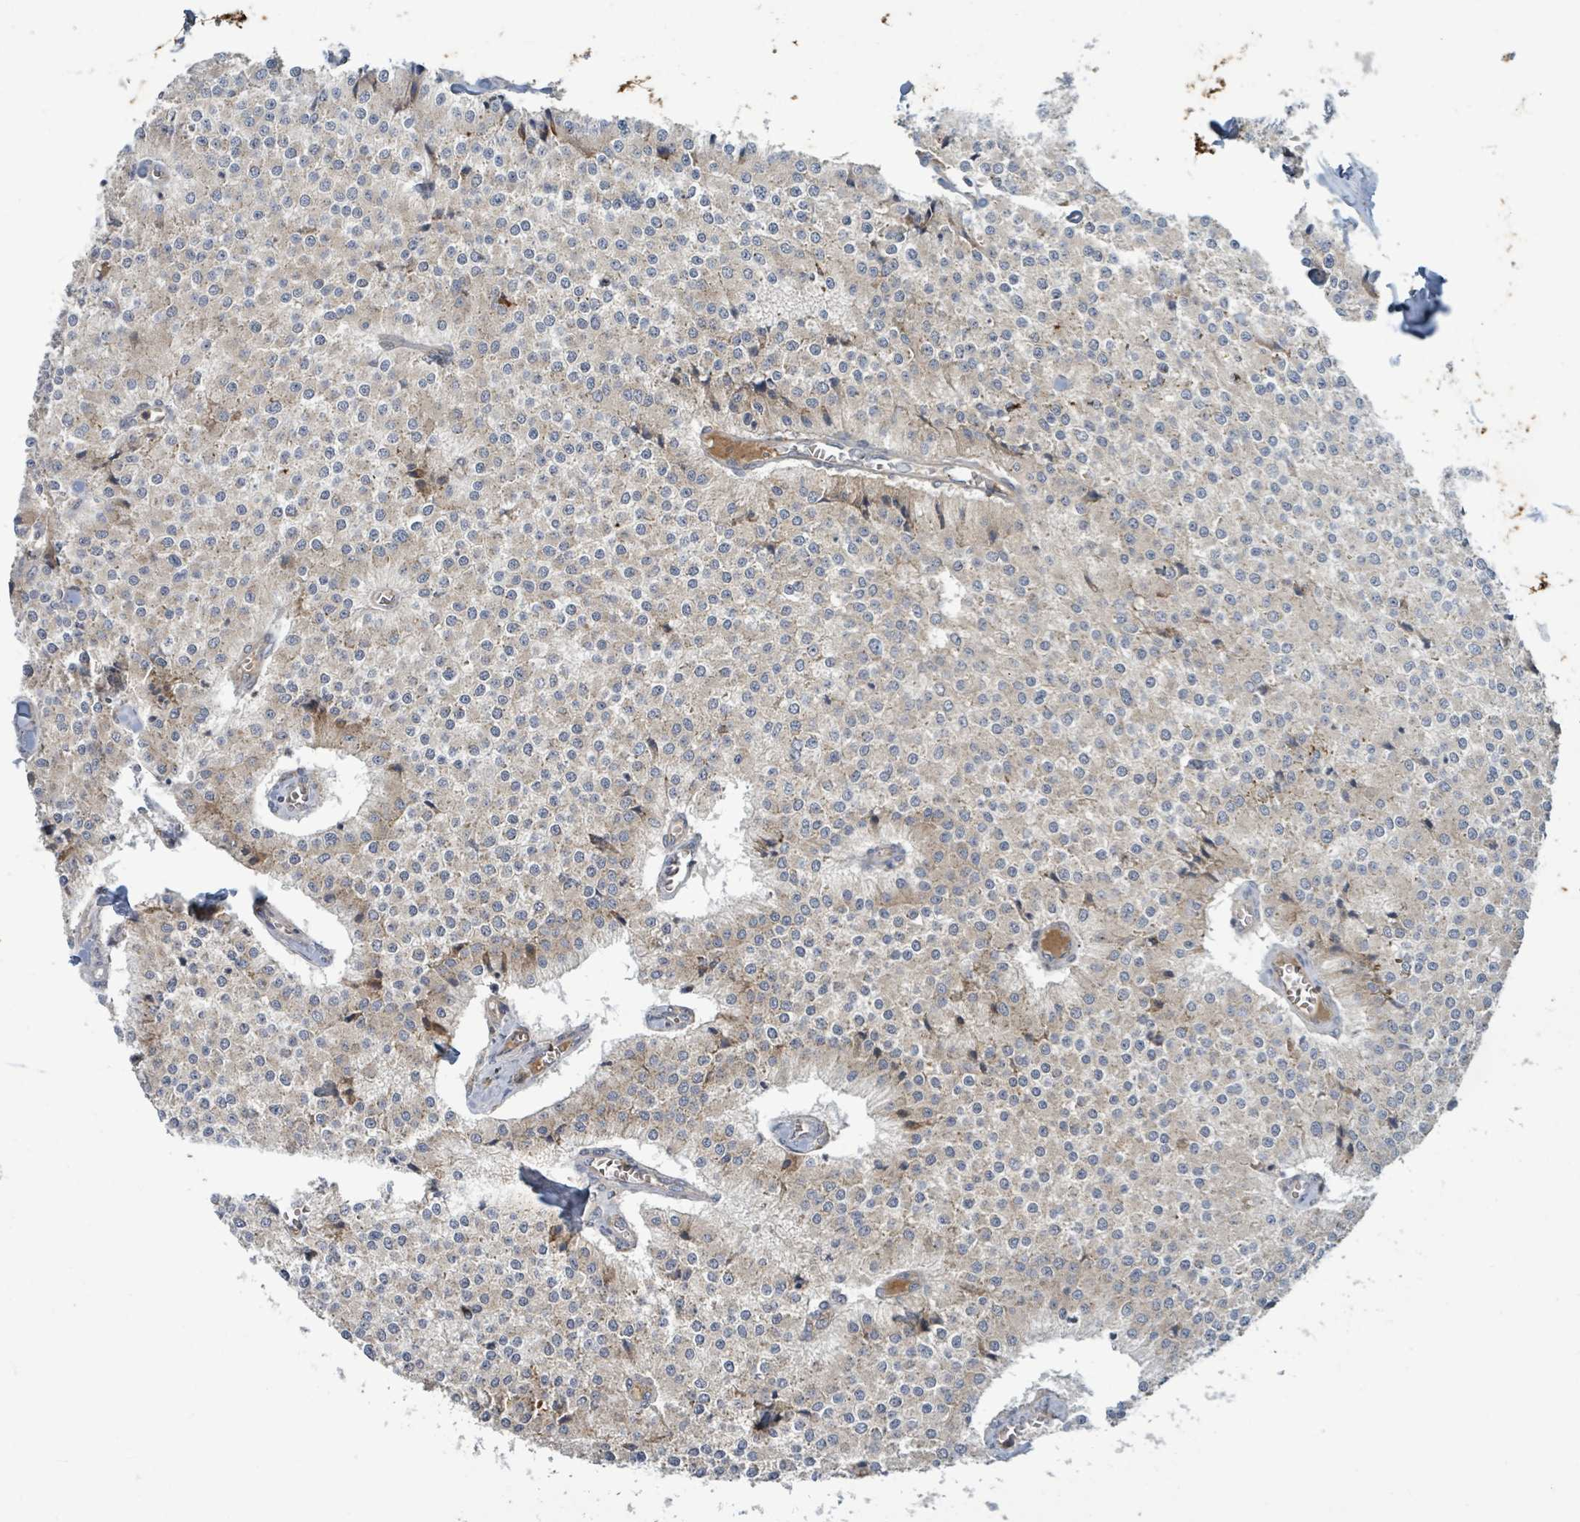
{"staining": {"intensity": "weak", "quantity": "25%-75%", "location": "cytoplasmic/membranous"}, "tissue": "carcinoid", "cell_type": "Tumor cells", "image_type": "cancer", "snomed": [{"axis": "morphology", "description": "Carcinoid, malignant, NOS"}, {"axis": "topography", "description": "Colon"}], "caption": "Carcinoid (malignant) tissue displays weak cytoplasmic/membranous staining in approximately 25%-75% of tumor cells, visualized by immunohistochemistry.", "gene": "OR51E1", "patient": {"sex": "female", "age": 52}}